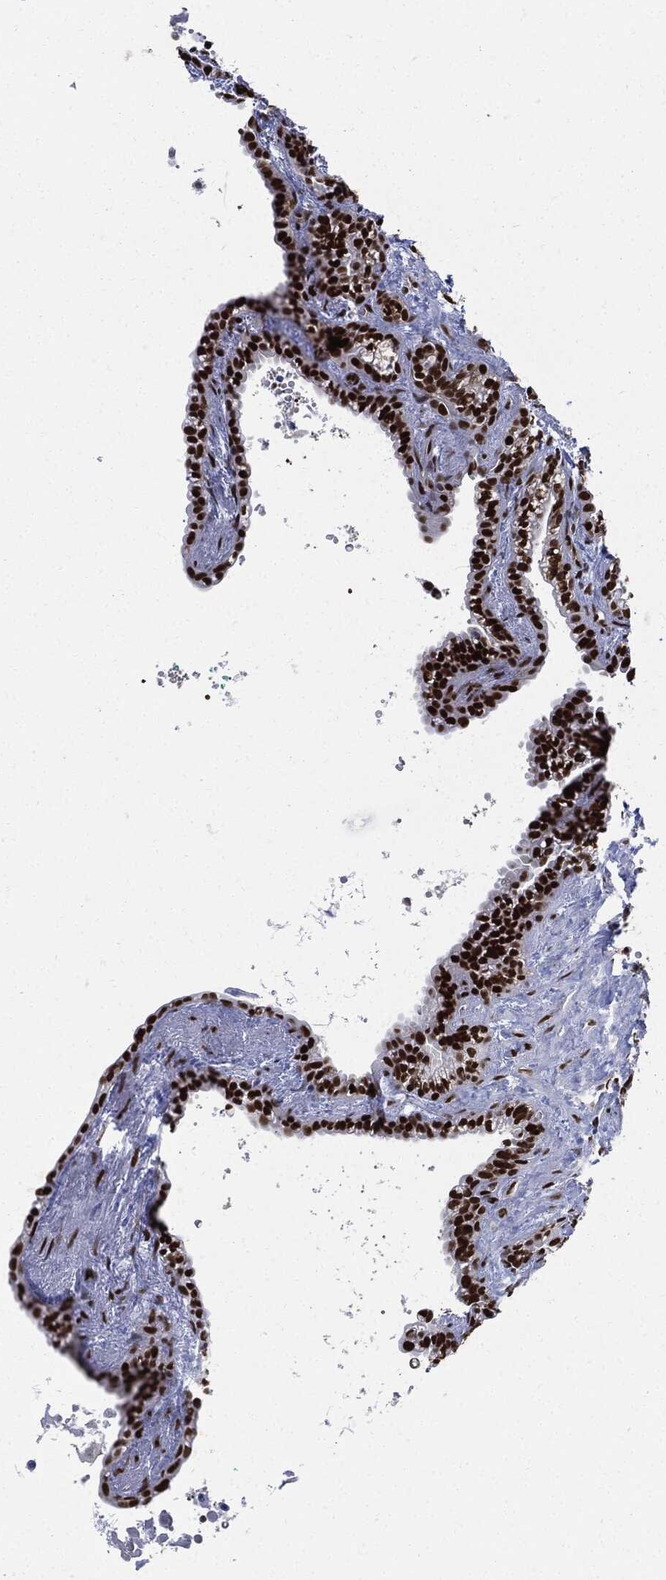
{"staining": {"intensity": "strong", "quantity": ">75%", "location": "nuclear"}, "tissue": "seminal vesicle", "cell_type": "Glandular cells", "image_type": "normal", "snomed": [{"axis": "morphology", "description": "Normal tissue, NOS"}, {"axis": "morphology", "description": "Urothelial carcinoma, NOS"}, {"axis": "topography", "description": "Urinary bladder"}, {"axis": "topography", "description": "Seminal veicle"}], "caption": "A micrograph showing strong nuclear staining in about >75% of glandular cells in benign seminal vesicle, as visualized by brown immunohistochemical staining.", "gene": "PCNA", "patient": {"sex": "male", "age": 76}}